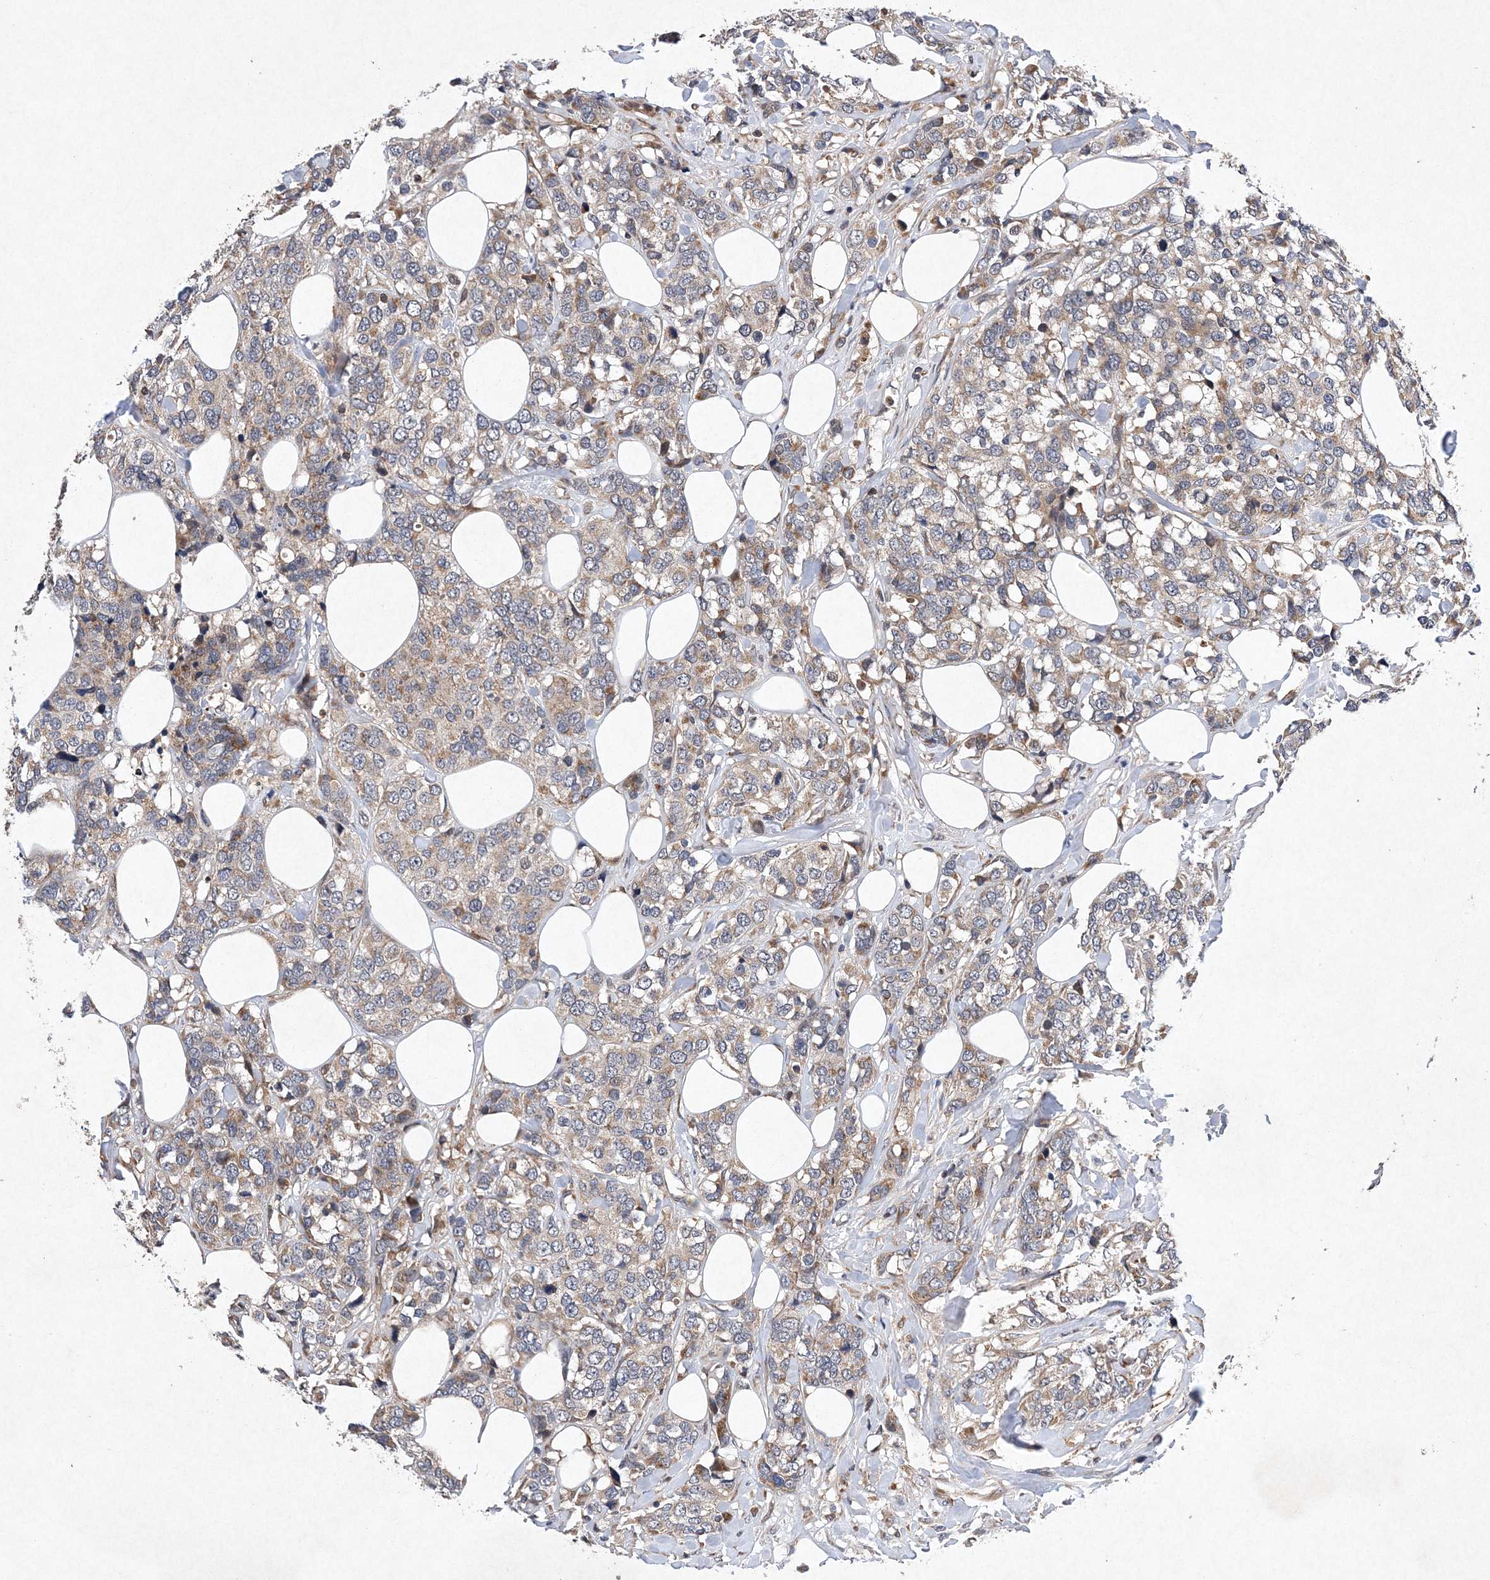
{"staining": {"intensity": "moderate", "quantity": "<25%", "location": "cytoplasmic/membranous"}, "tissue": "breast cancer", "cell_type": "Tumor cells", "image_type": "cancer", "snomed": [{"axis": "morphology", "description": "Lobular carcinoma"}, {"axis": "topography", "description": "Breast"}], "caption": "Tumor cells exhibit low levels of moderate cytoplasmic/membranous staining in approximately <25% of cells in breast lobular carcinoma. (brown staining indicates protein expression, while blue staining denotes nuclei).", "gene": "PROSER1", "patient": {"sex": "female", "age": 59}}